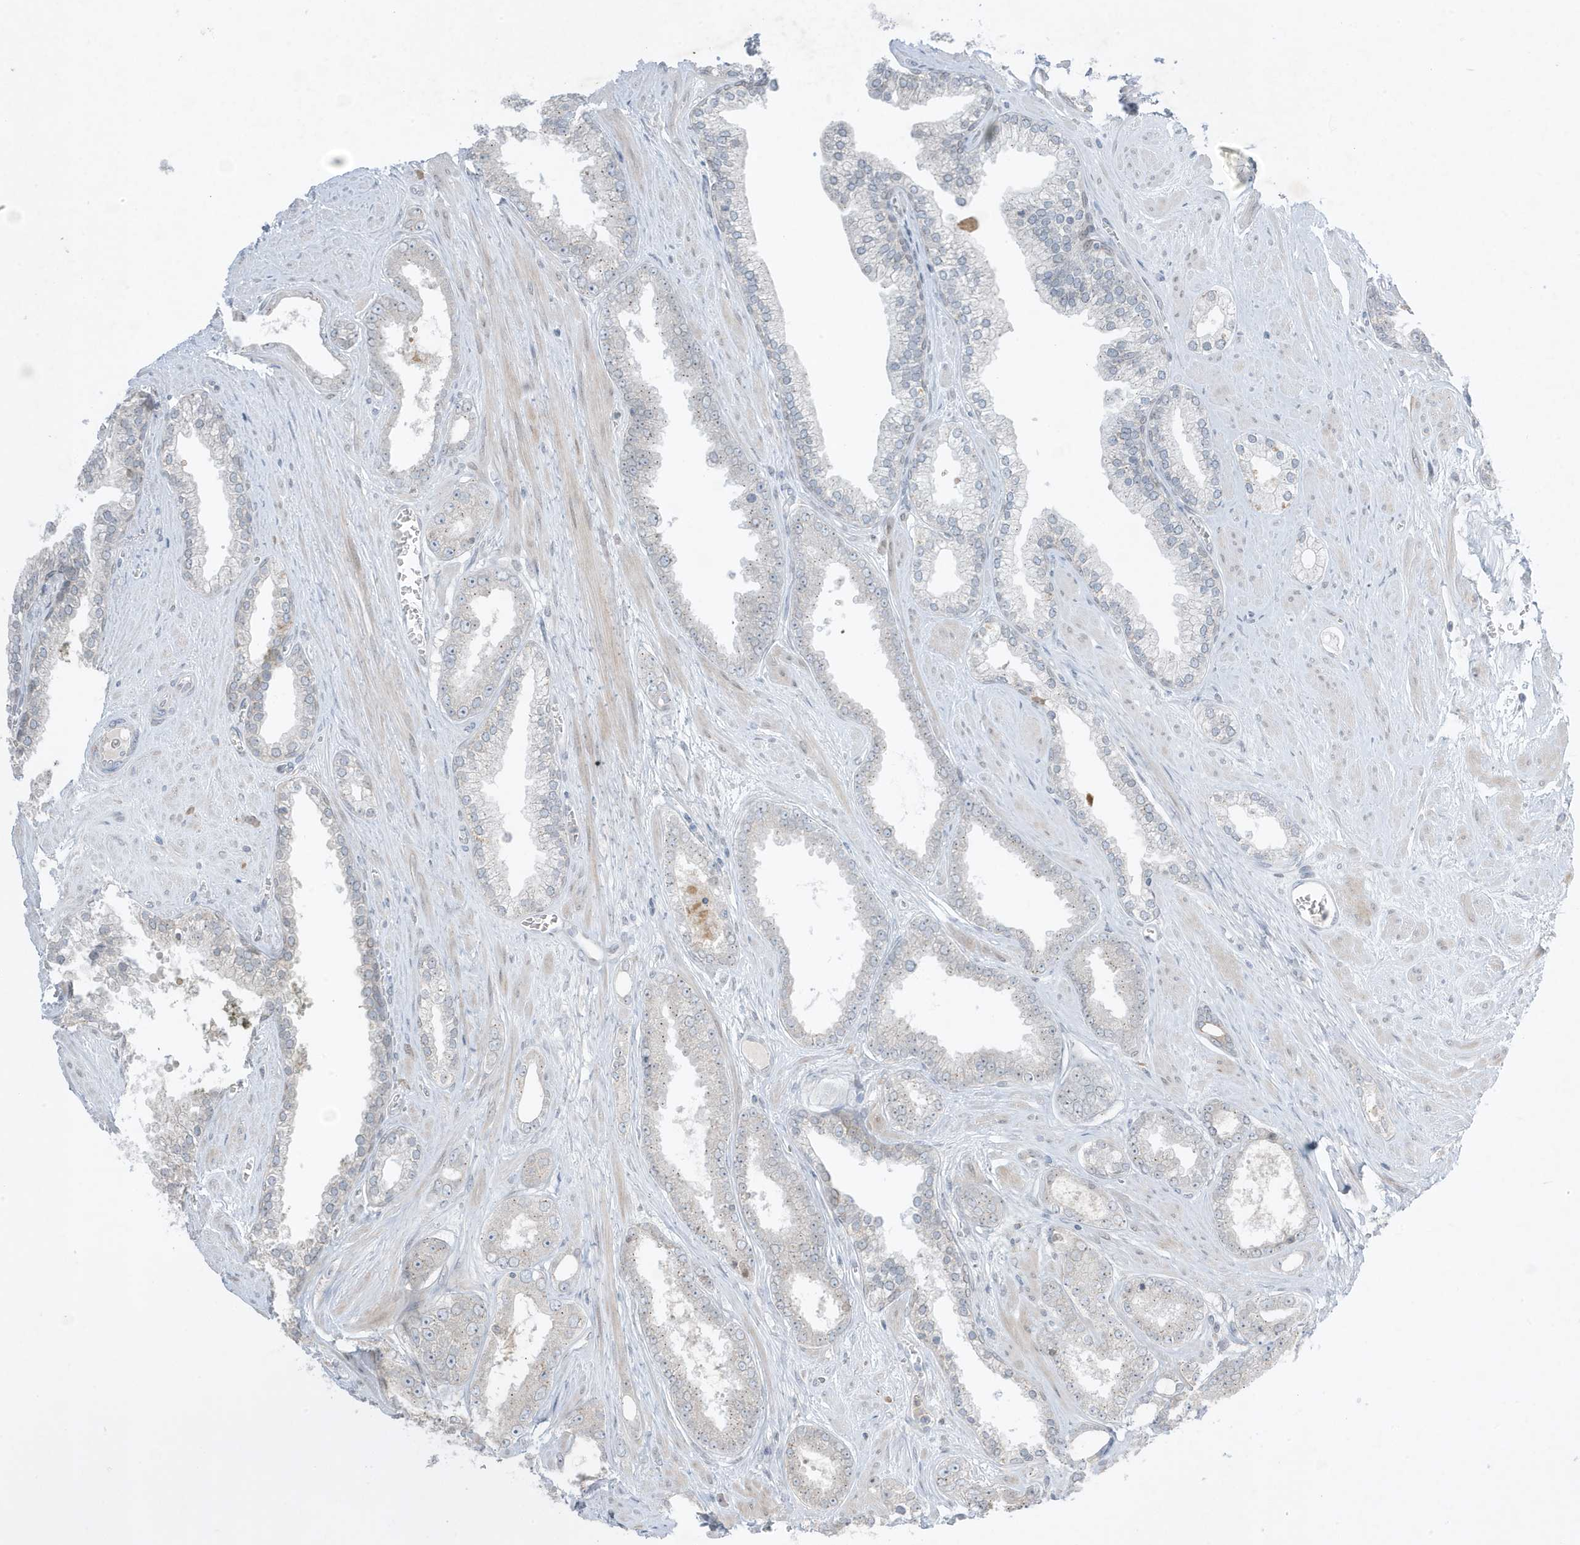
{"staining": {"intensity": "negative", "quantity": "none", "location": "none"}, "tissue": "prostate cancer", "cell_type": "Tumor cells", "image_type": "cancer", "snomed": [{"axis": "morphology", "description": "Adenocarcinoma, Low grade"}, {"axis": "topography", "description": "Prostate"}], "caption": "Immunohistochemical staining of adenocarcinoma (low-grade) (prostate) shows no significant staining in tumor cells.", "gene": "FNDC1", "patient": {"sex": "male", "age": 62}}